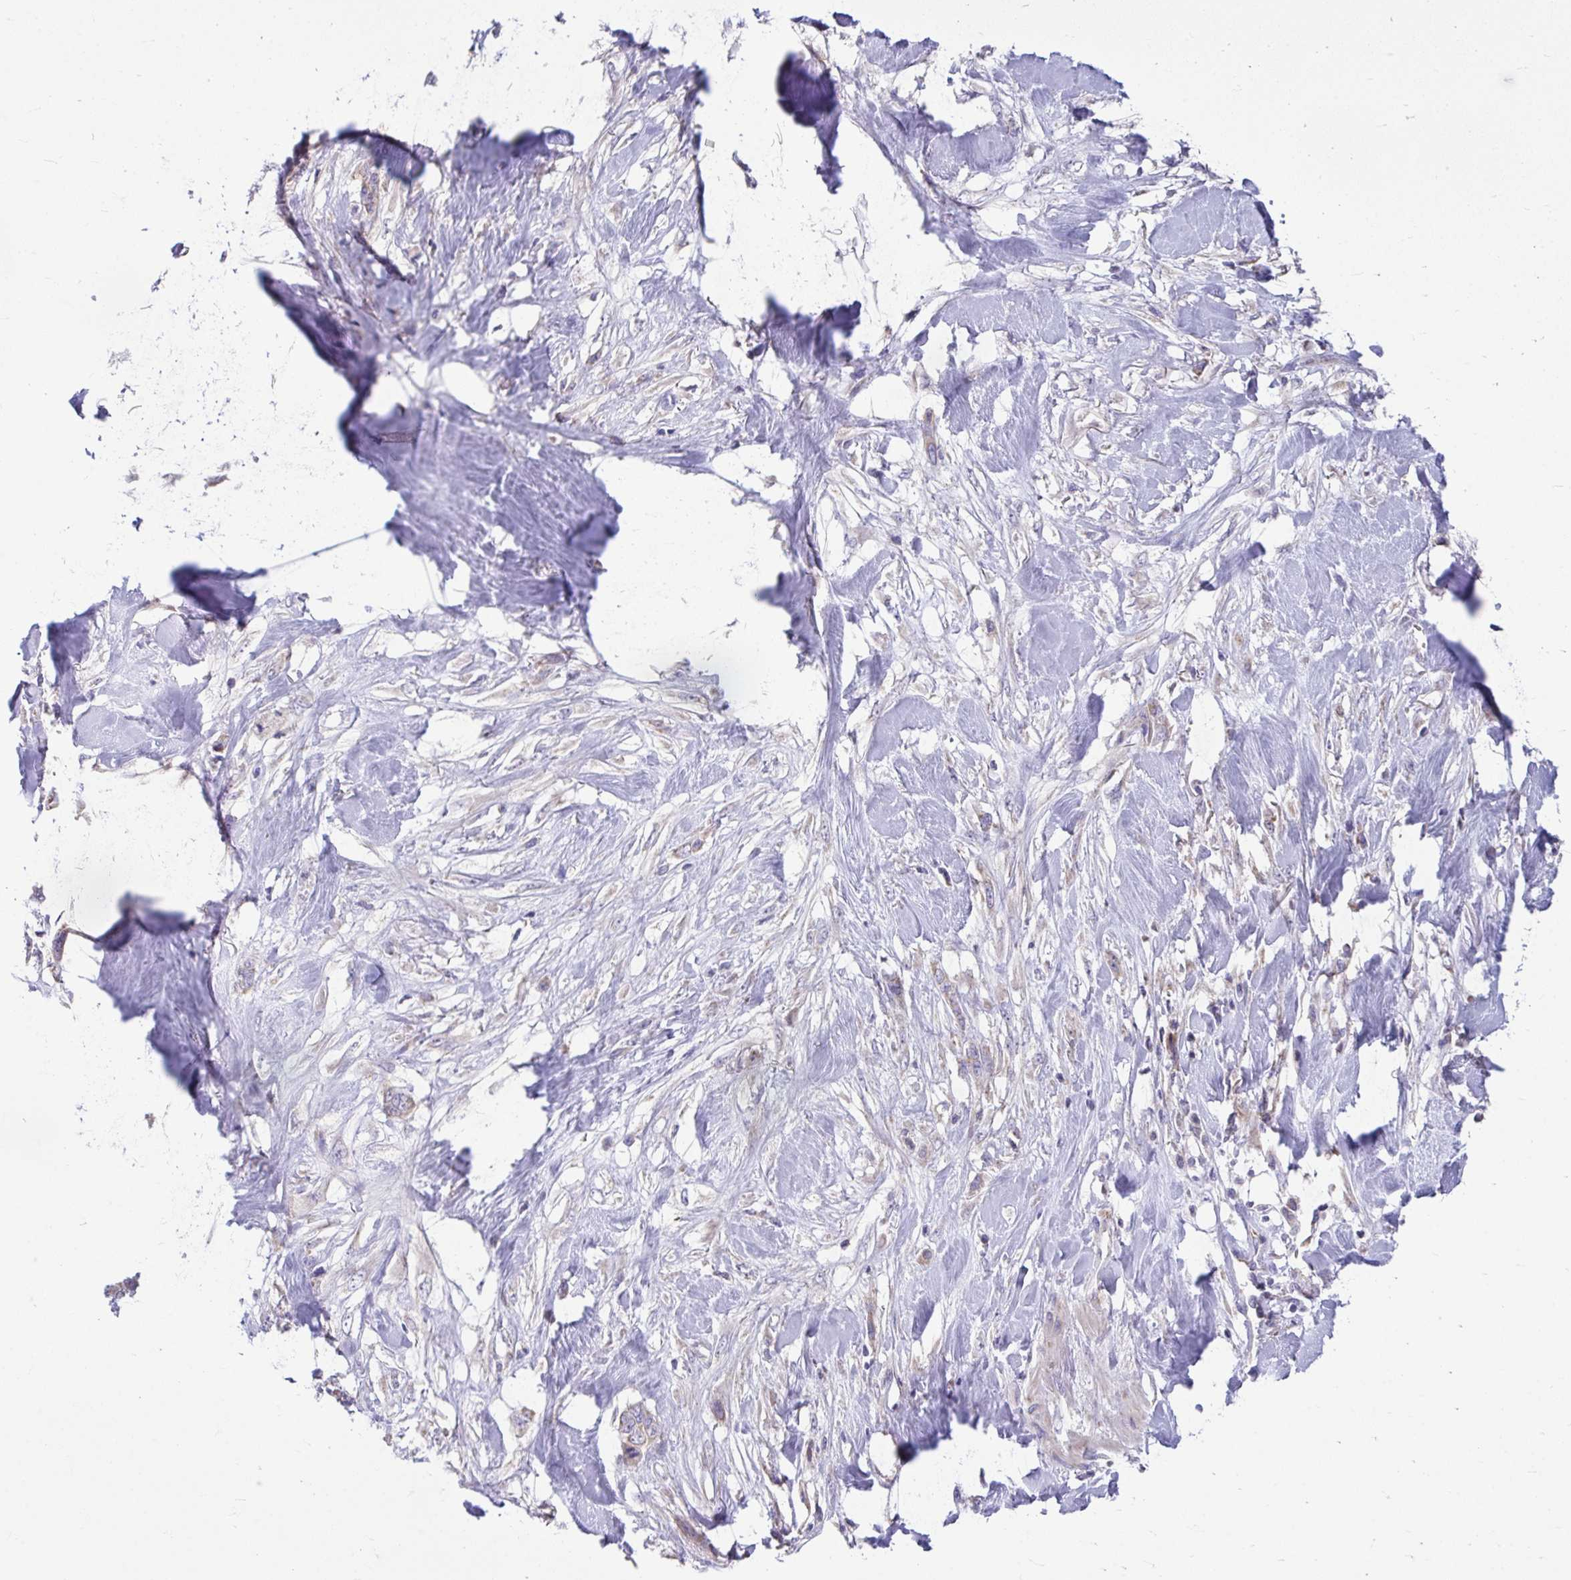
{"staining": {"intensity": "weak", "quantity": "<25%", "location": "cytoplasmic/membranous"}, "tissue": "skin cancer", "cell_type": "Tumor cells", "image_type": "cancer", "snomed": [{"axis": "morphology", "description": "Squamous cell carcinoma, NOS"}, {"axis": "topography", "description": "Skin"}], "caption": "Immunohistochemical staining of skin cancer demonstrates no significant positivity in tumor cells. (Stains: DAB immunohistochemistry with hematoxylin counter stain, Microscopy: brightfield microscopy at high magnification).", "gene": "LINGO4", "patient": {"sex": "female", "age": 59}}